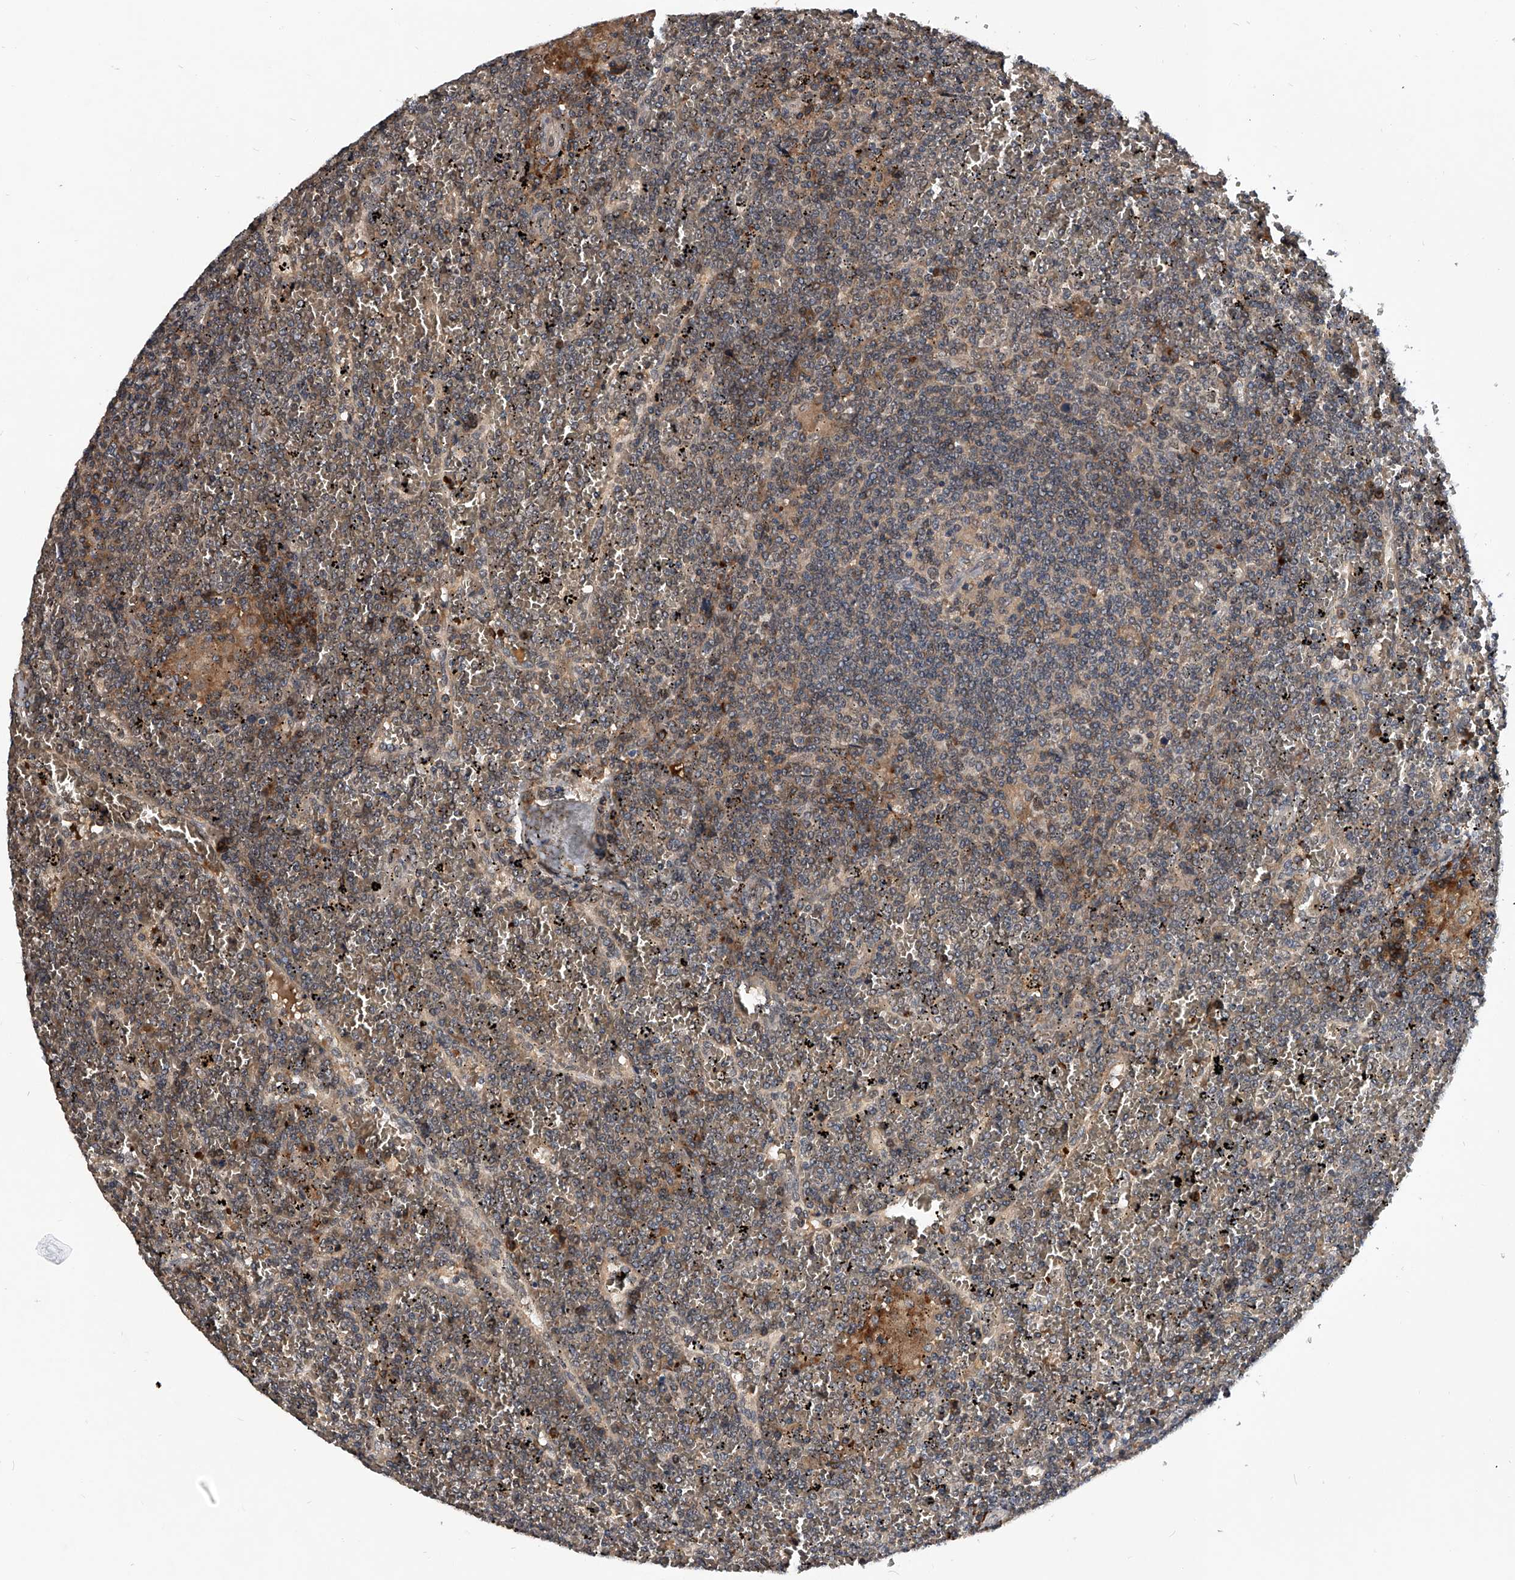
{"staining": {"intensity": "negative", "quantity": "none", "location": "none"}, "tissue": "lymphoma", "cell_type": "Tumor cells", "image_type": "cancer", "snomed": [{"axis": "morphology", "description": "Malignant lymphoma, non-Hodgkin's type, Low grade"}, {"axis": "topography", "description": "Spleen"}], "caption": "Immunohistochemistry (IHC) micrograph of neoplastic tissue: lymphoma stained with DAB exhibits no significant protein positivity in tumor cells.", "gene": "ZNF30", "patient": {"sex": "female", "age": 19}}